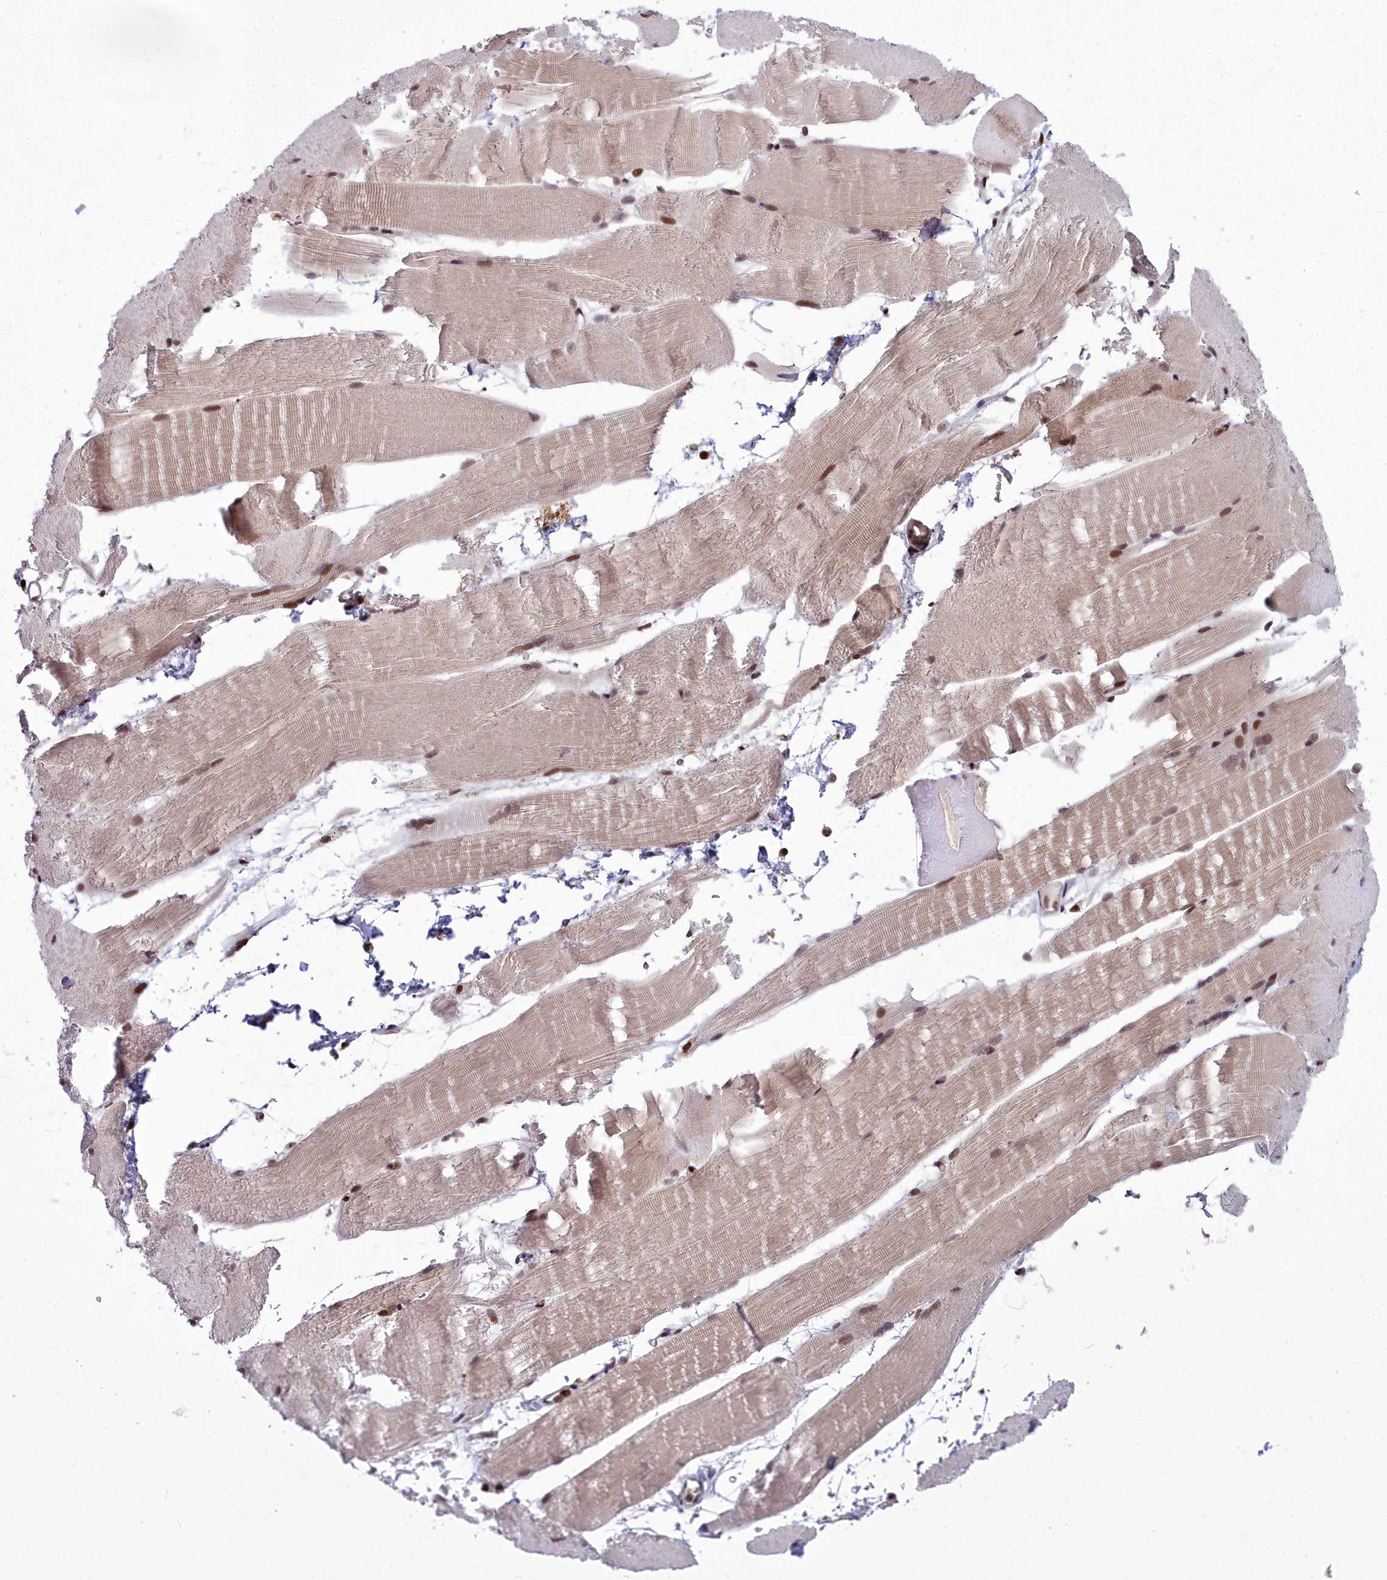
{"staining": {"intensity": "moderate", "quantity": ">75%", "location": "cytoplasmic/membranous,nuclear"}, "tissue": "skeletal muscle", "cell_type": "Myocytes", "image_type": "normal", "snomed": [{"axis": "morphology", "description": "Normal tissue, NOS"}, {"axis": "topography", "description": "Skeletal muscle"}, {"axis": "topography", "description": "Parathyroid gland"}], "caption": "Protein expression by immunohistochemistry (IHC) displays moderate cytoplasmic/membranous,nuclear positivity in about >75% of myocytes in unremarkable skeletal muscle.", "gene": "GMEB1", "patient": {"sex": "female", "age": 37}}